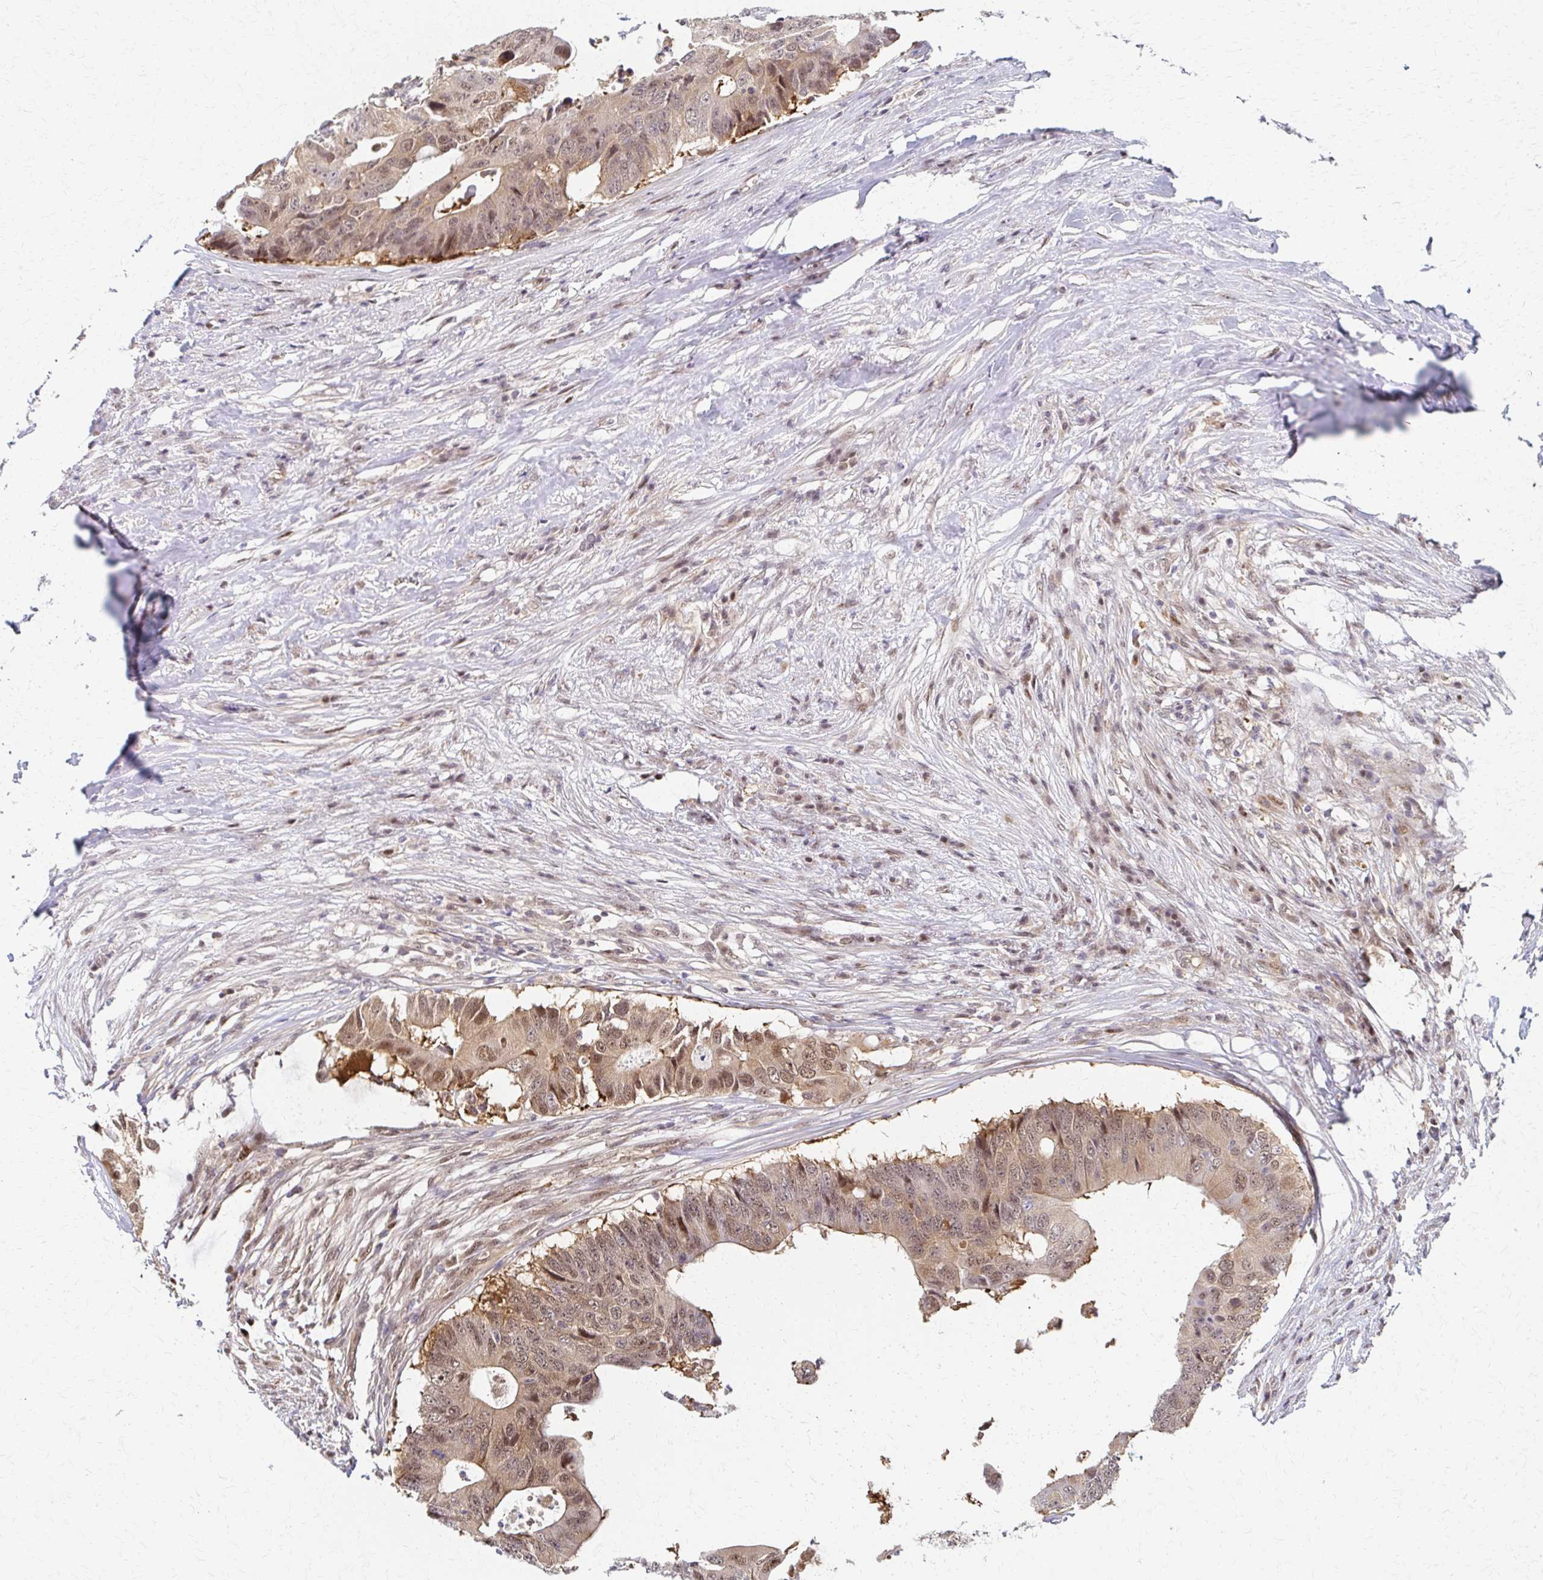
{"staining": {"intensity": "moderate", "quantity": ">75%", "location": "nuclear"}, "tissue": "colorectal cancer", "cell_type": "Tumor cells", "image_type": "cancer", "snomed": [{"axis": "morphology", "description": "Adenocarcinoma, NOS"}, {"axis": "topography", "description": "Colon"}], "caption": "Protein staining by immunohistochemistry shows moderate nuclear staining in approximately >75% of tumor cells in colorectal cancer.", "gene": "PSMD7", "patient": {"sex": "male", "age": 71}}